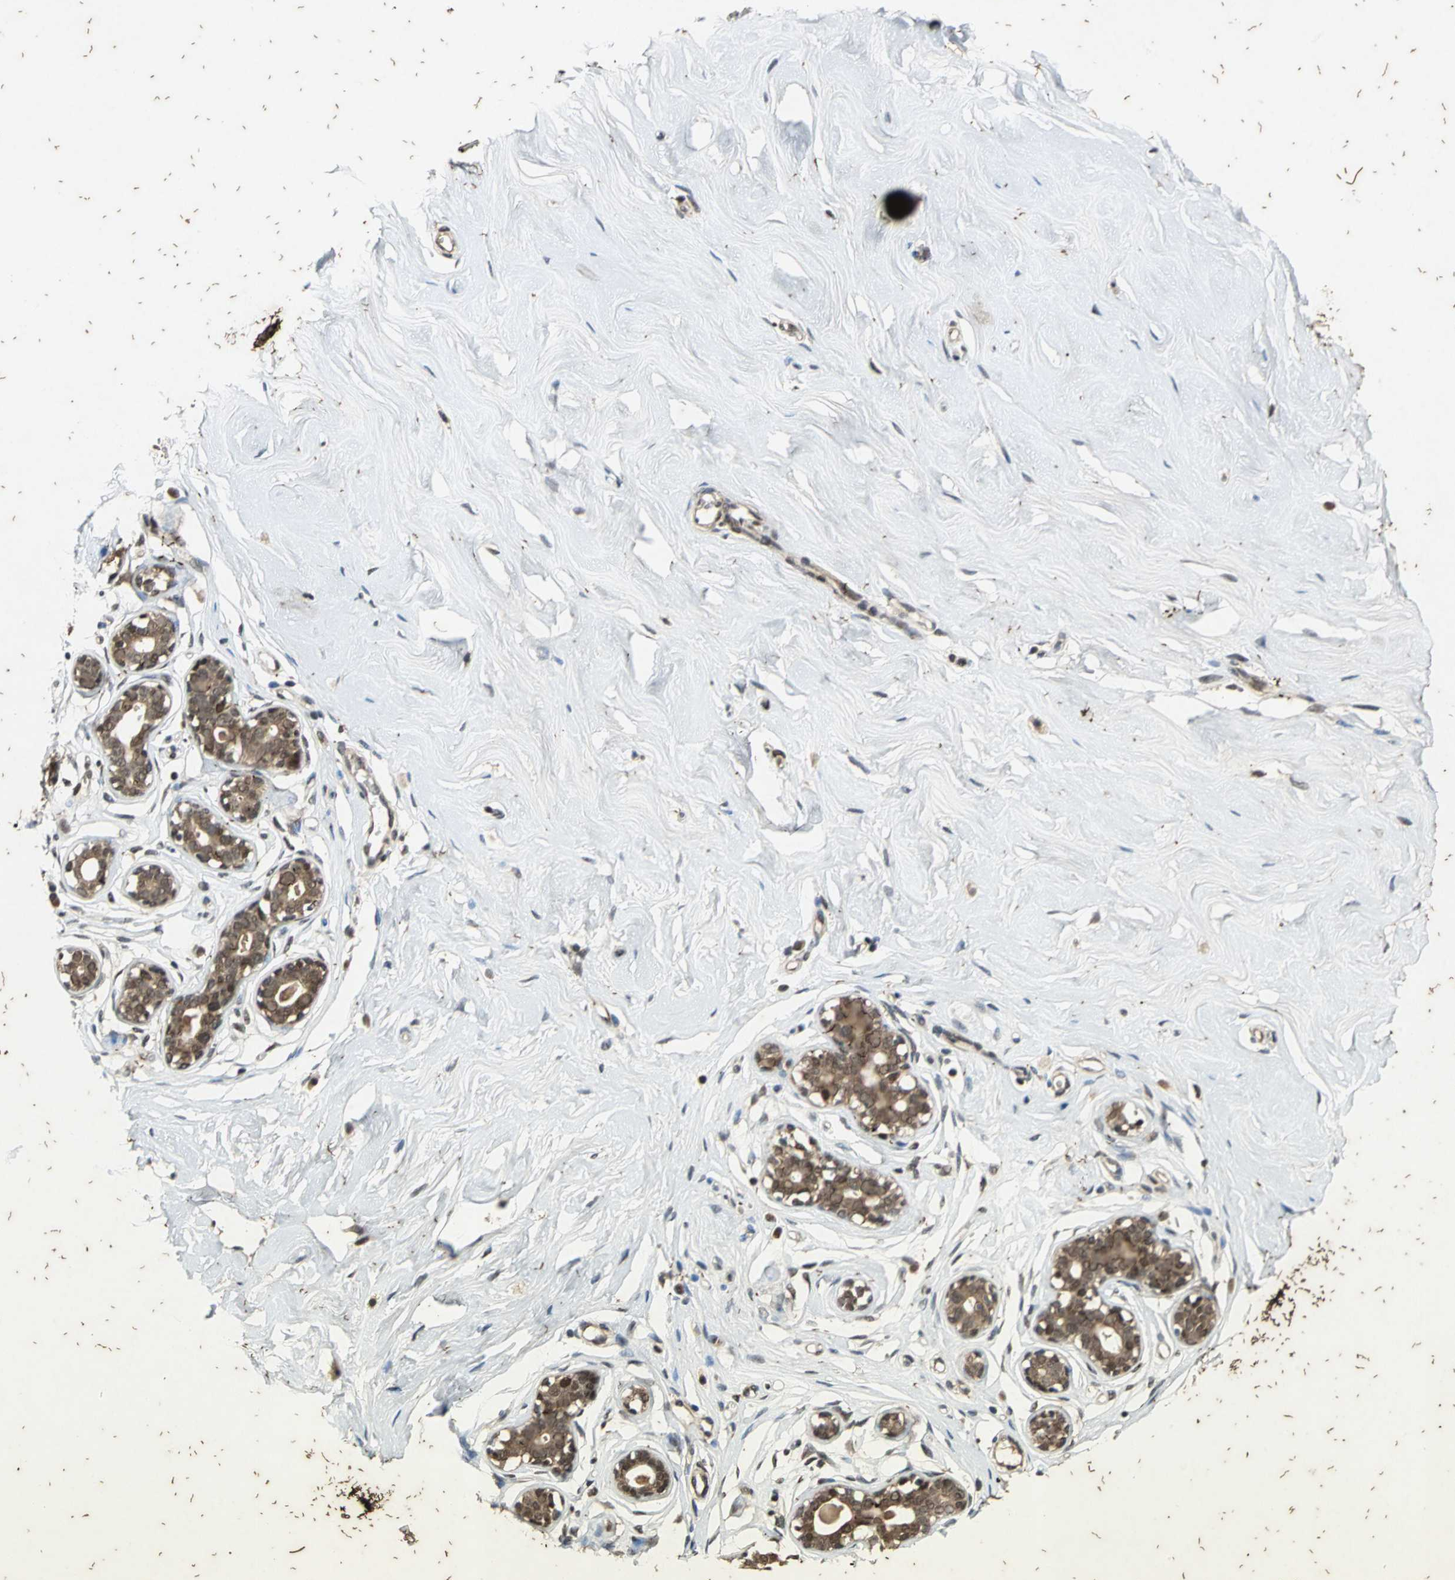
{"staining": {"intensity": "moderate", "quantity": ">75%", "location": "cytoplasmic/membranous,nuclear"}, "tissue": "breast", "cell_type": "Adipocytes", "image_type": "normal", "snomed": [{"axis": "morphology", "description": "Normal tissue, NOS"}, {"axis": "topography", "description": "Breast"}], "caption": "A medium amount of moderate cytoplasmic/membranous,nuclear positivity is seen in approximately >75% of adipocytes in unremarkable breast.", "gene": "NOTCH3", "patient": {"sex": "female", "age": 23}}